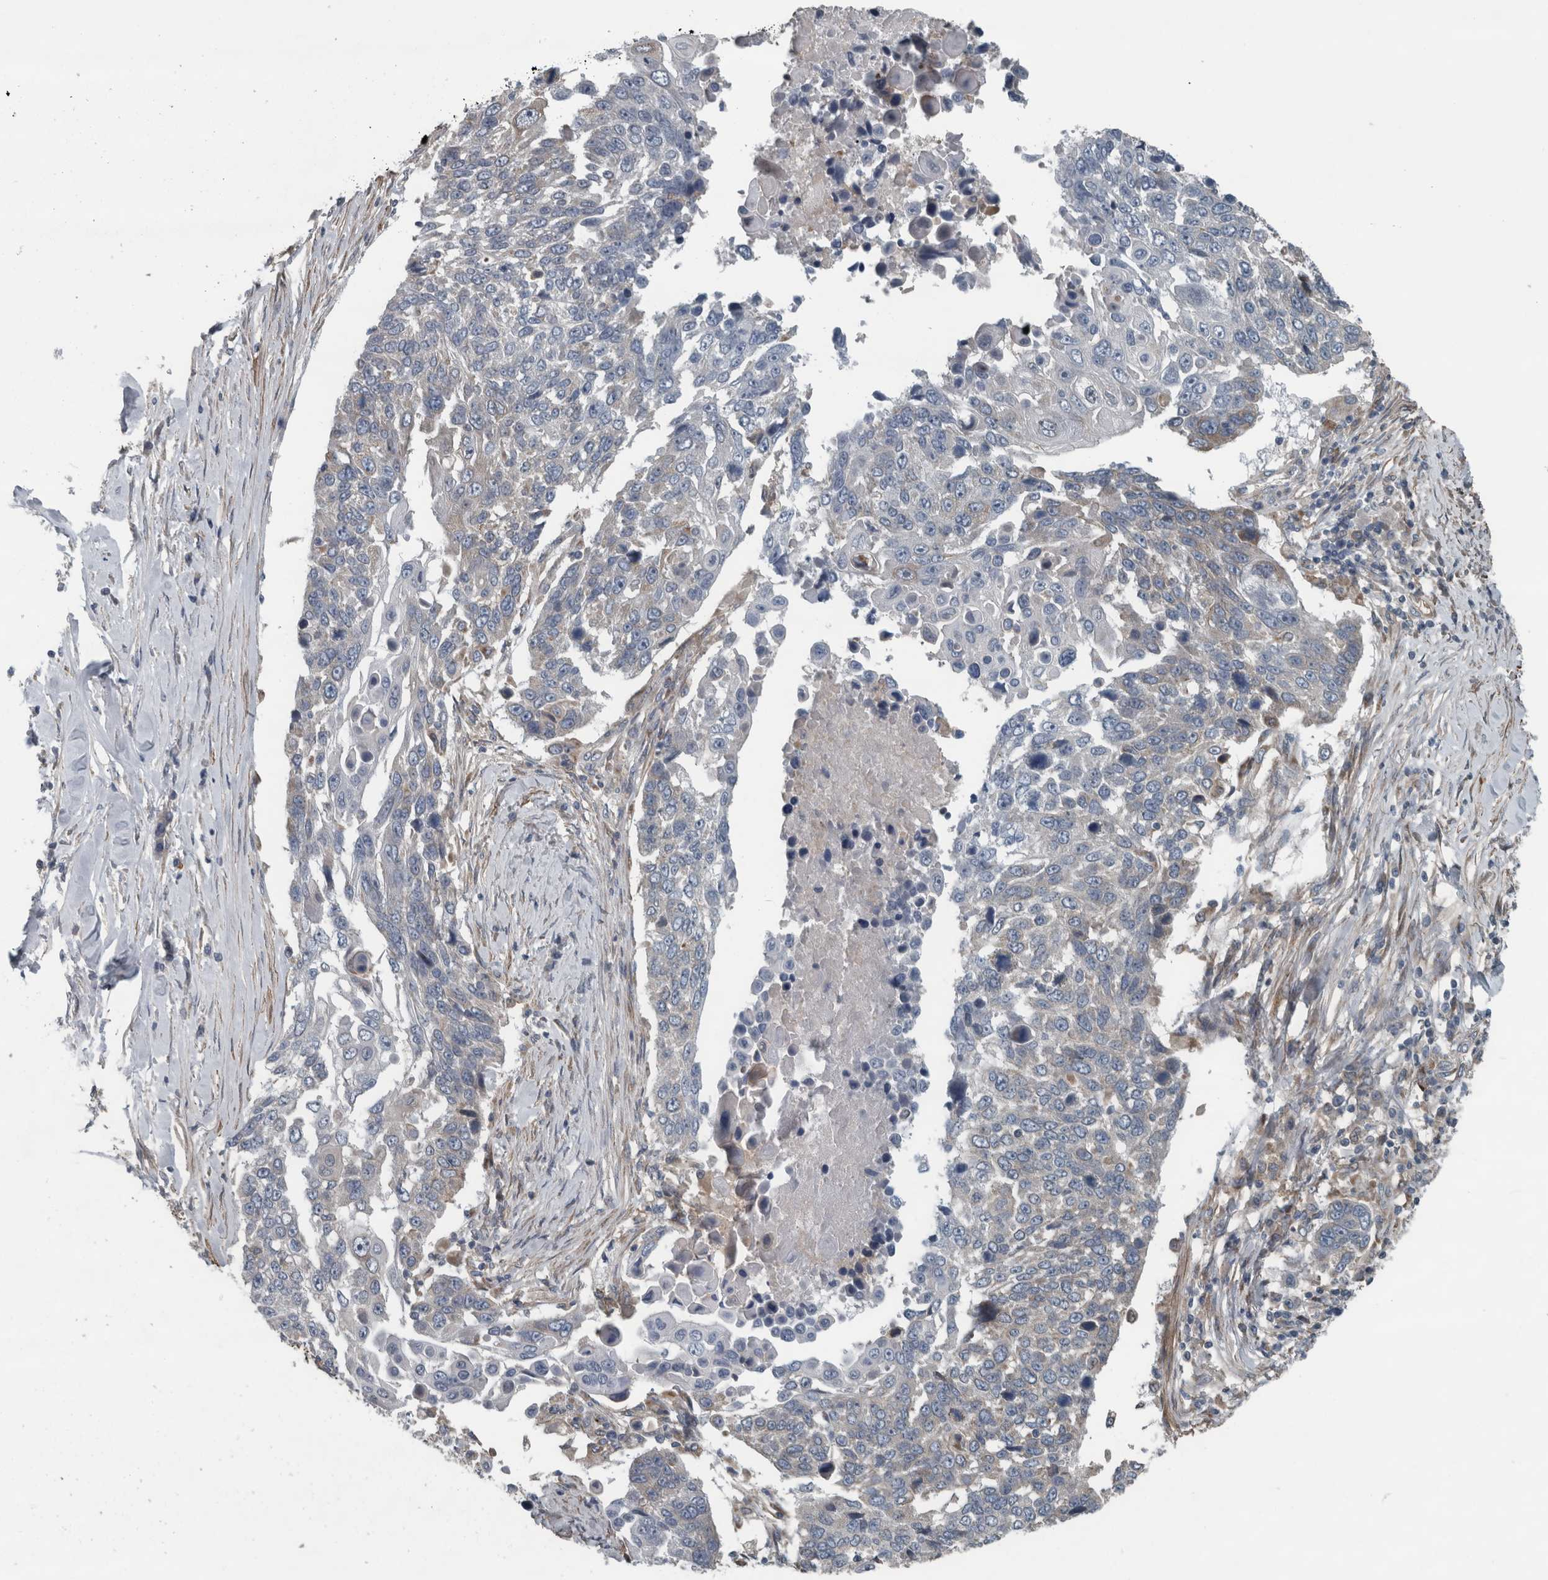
{"staining": {"intensity": "negative", "quantity": "none", "location": "none"}, "tissue": "lung cancer", "cell_type": "Tumor cells", "image_type": "cancer", "snomed": [{"axis": "morphology", "description": "Squamous cell carcinoma, NOS"}, {"axis": "topography", "description": "Lung"}], "caption": "Tumor cells show no significant expression in lung cancer.", "gene": "EXOC8", "patient": {"sex": "male", "age": 66}}